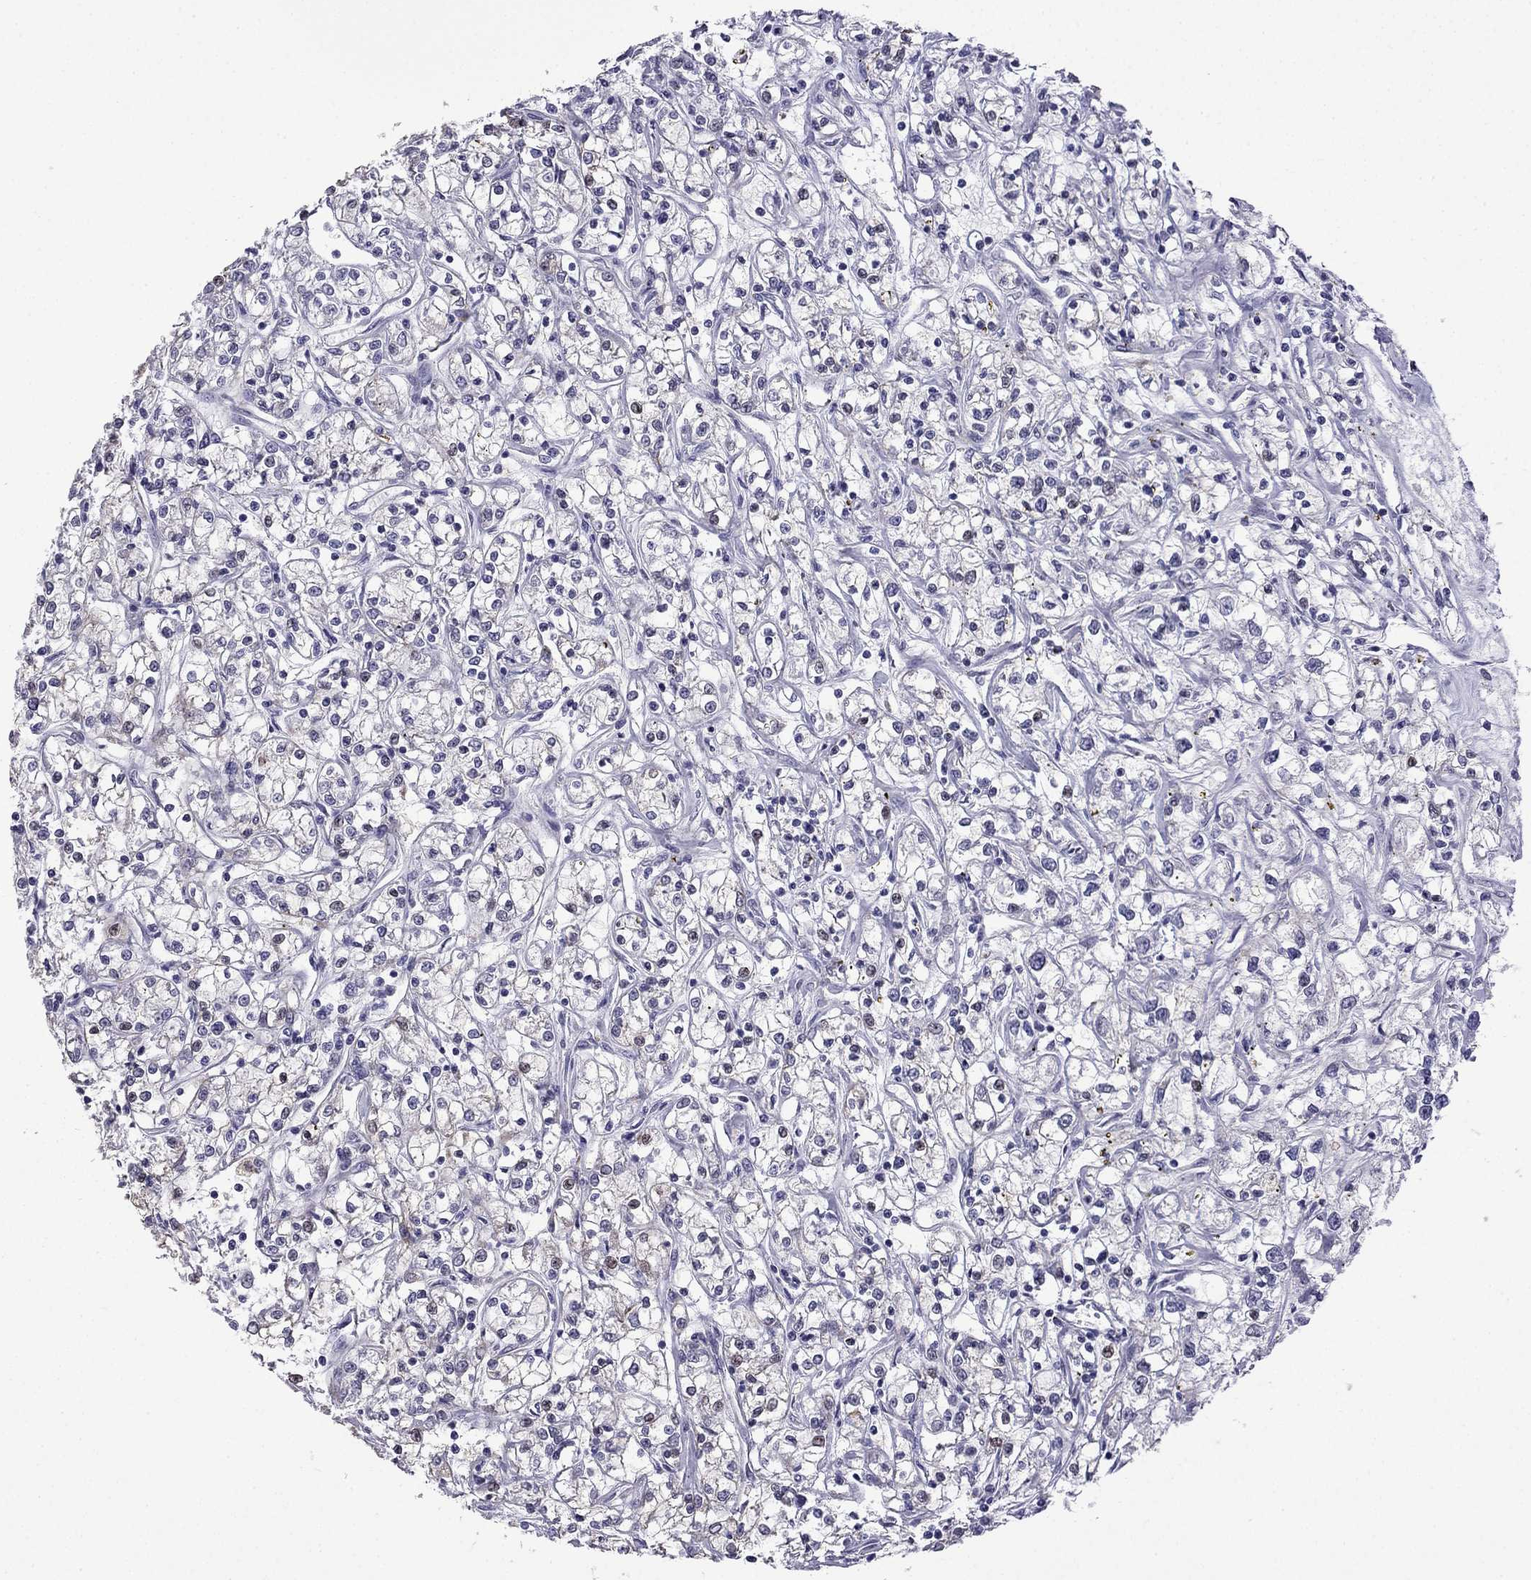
{"staining": {"intensity": "negative", "quantity": "none", "location": "none"}, "tissue": "renal cancer", "cell_type": "Tumor cells", "image_type": "cancer", "snomed": [{"axis": "morphology", "description": "Adenocarcinoma, NOS"}, {"axis": "topography", "description": "Kidney"}], "caption": "This is a photomicrograph of IHC staining of renal cancer, which shows no staining in tumor cells.", "gene": "CFAP70", "patient": {"sex": "female", "age": 59}}